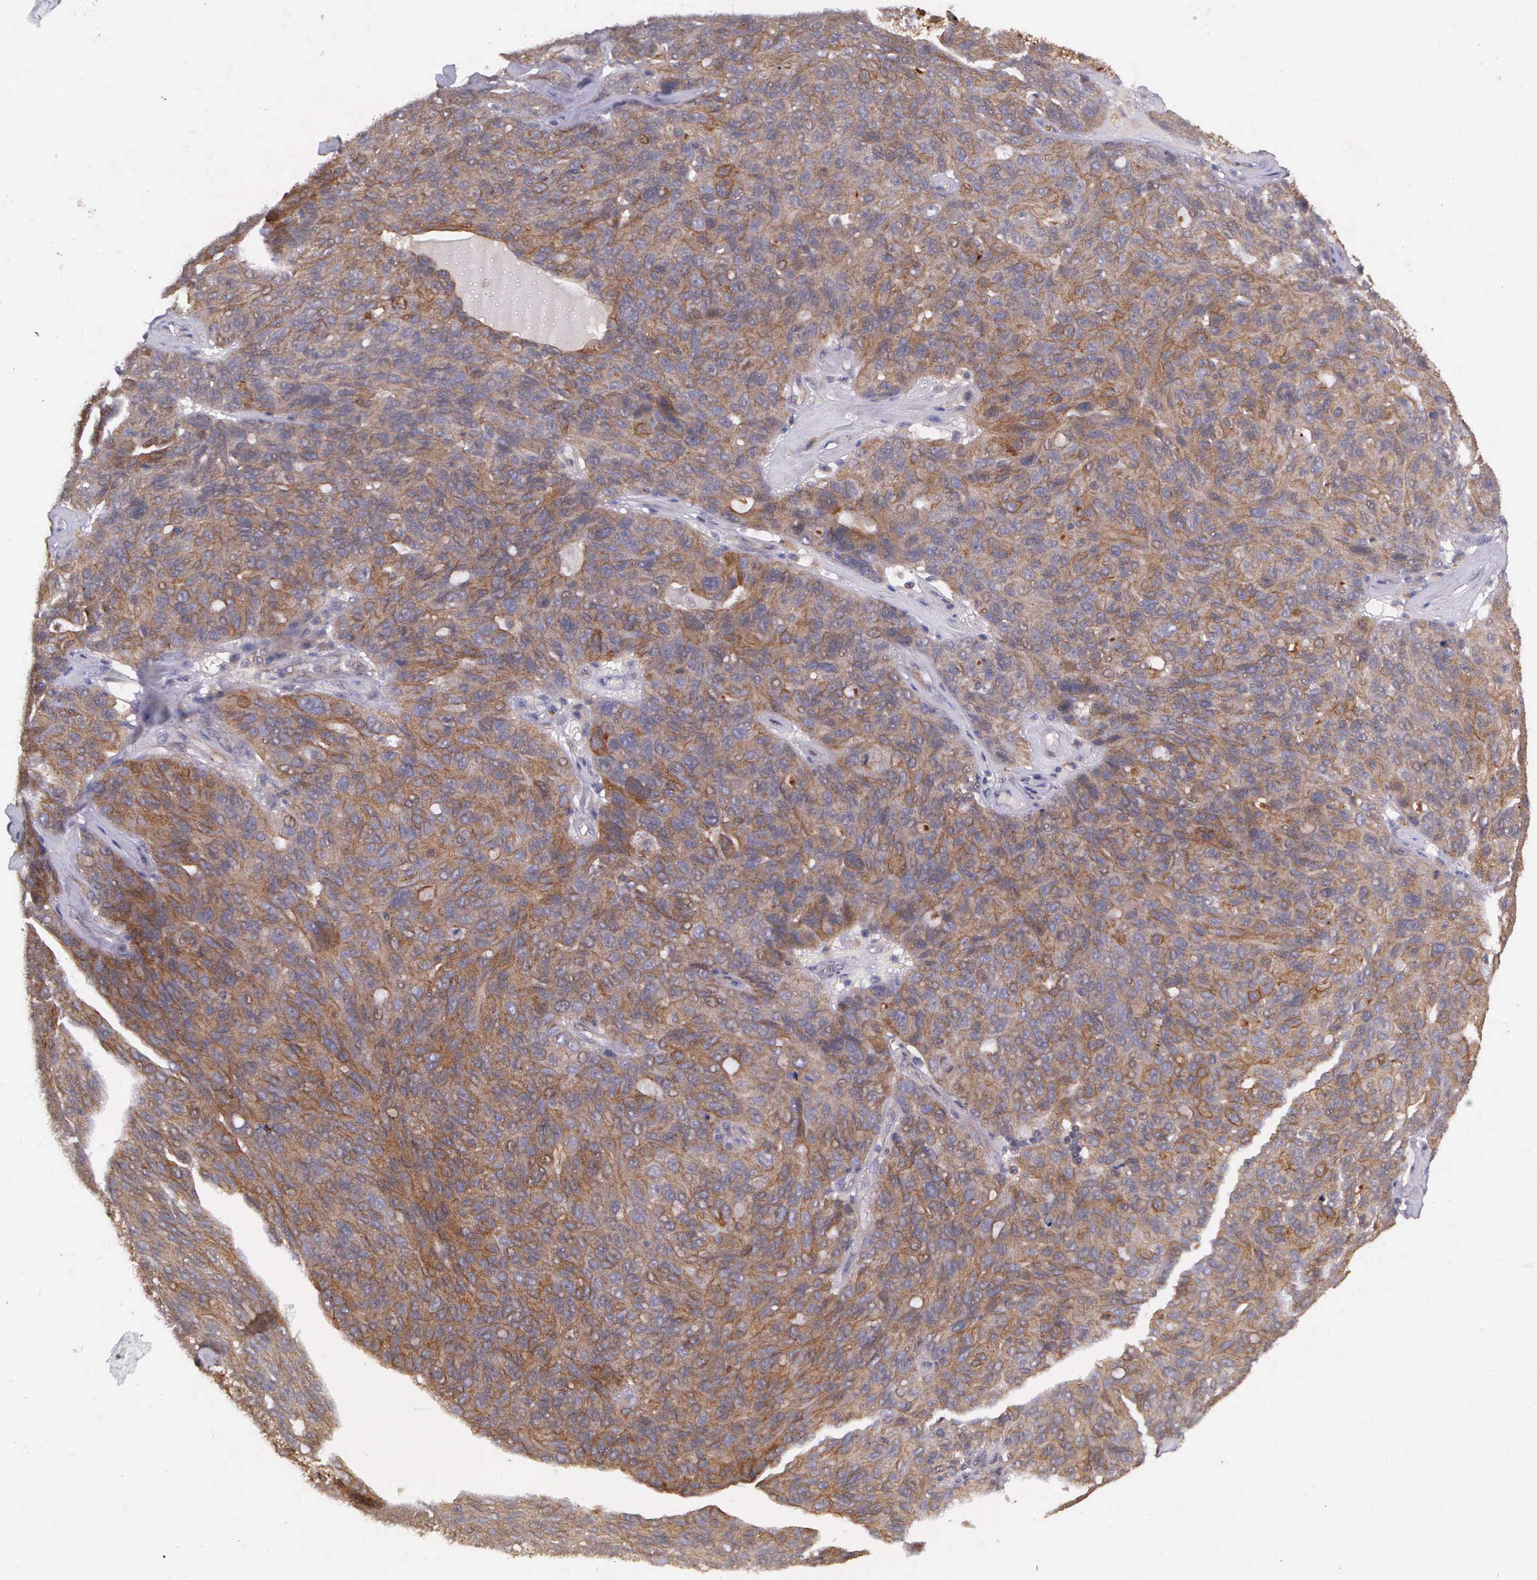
{"staining": {"intensity": "moderate", "quantity": ">75%", "location": "cytoplasmic/membranous"}, "tissue": "ovarian cancer", "cell_type": "Tumor cells", "image_type": "cancer", "snomed": [{"axis": "morphology", "description": "Carcinoma, endometroid"}, {"axis": "topography", "description": "Ovary"}], "caption": "A histopathology image of human endometroid carcinoma (ovarian) stained for a protein exhibits moderate cytoplasmic/membranous brown staining in tumor cells. Using DAB (brown) and hematoxylin (blue) stains, captured at high magnification using brightfield microscopy.", "gene": "PRICKLE3", "patient": {"sex": "female", "age": 60}}